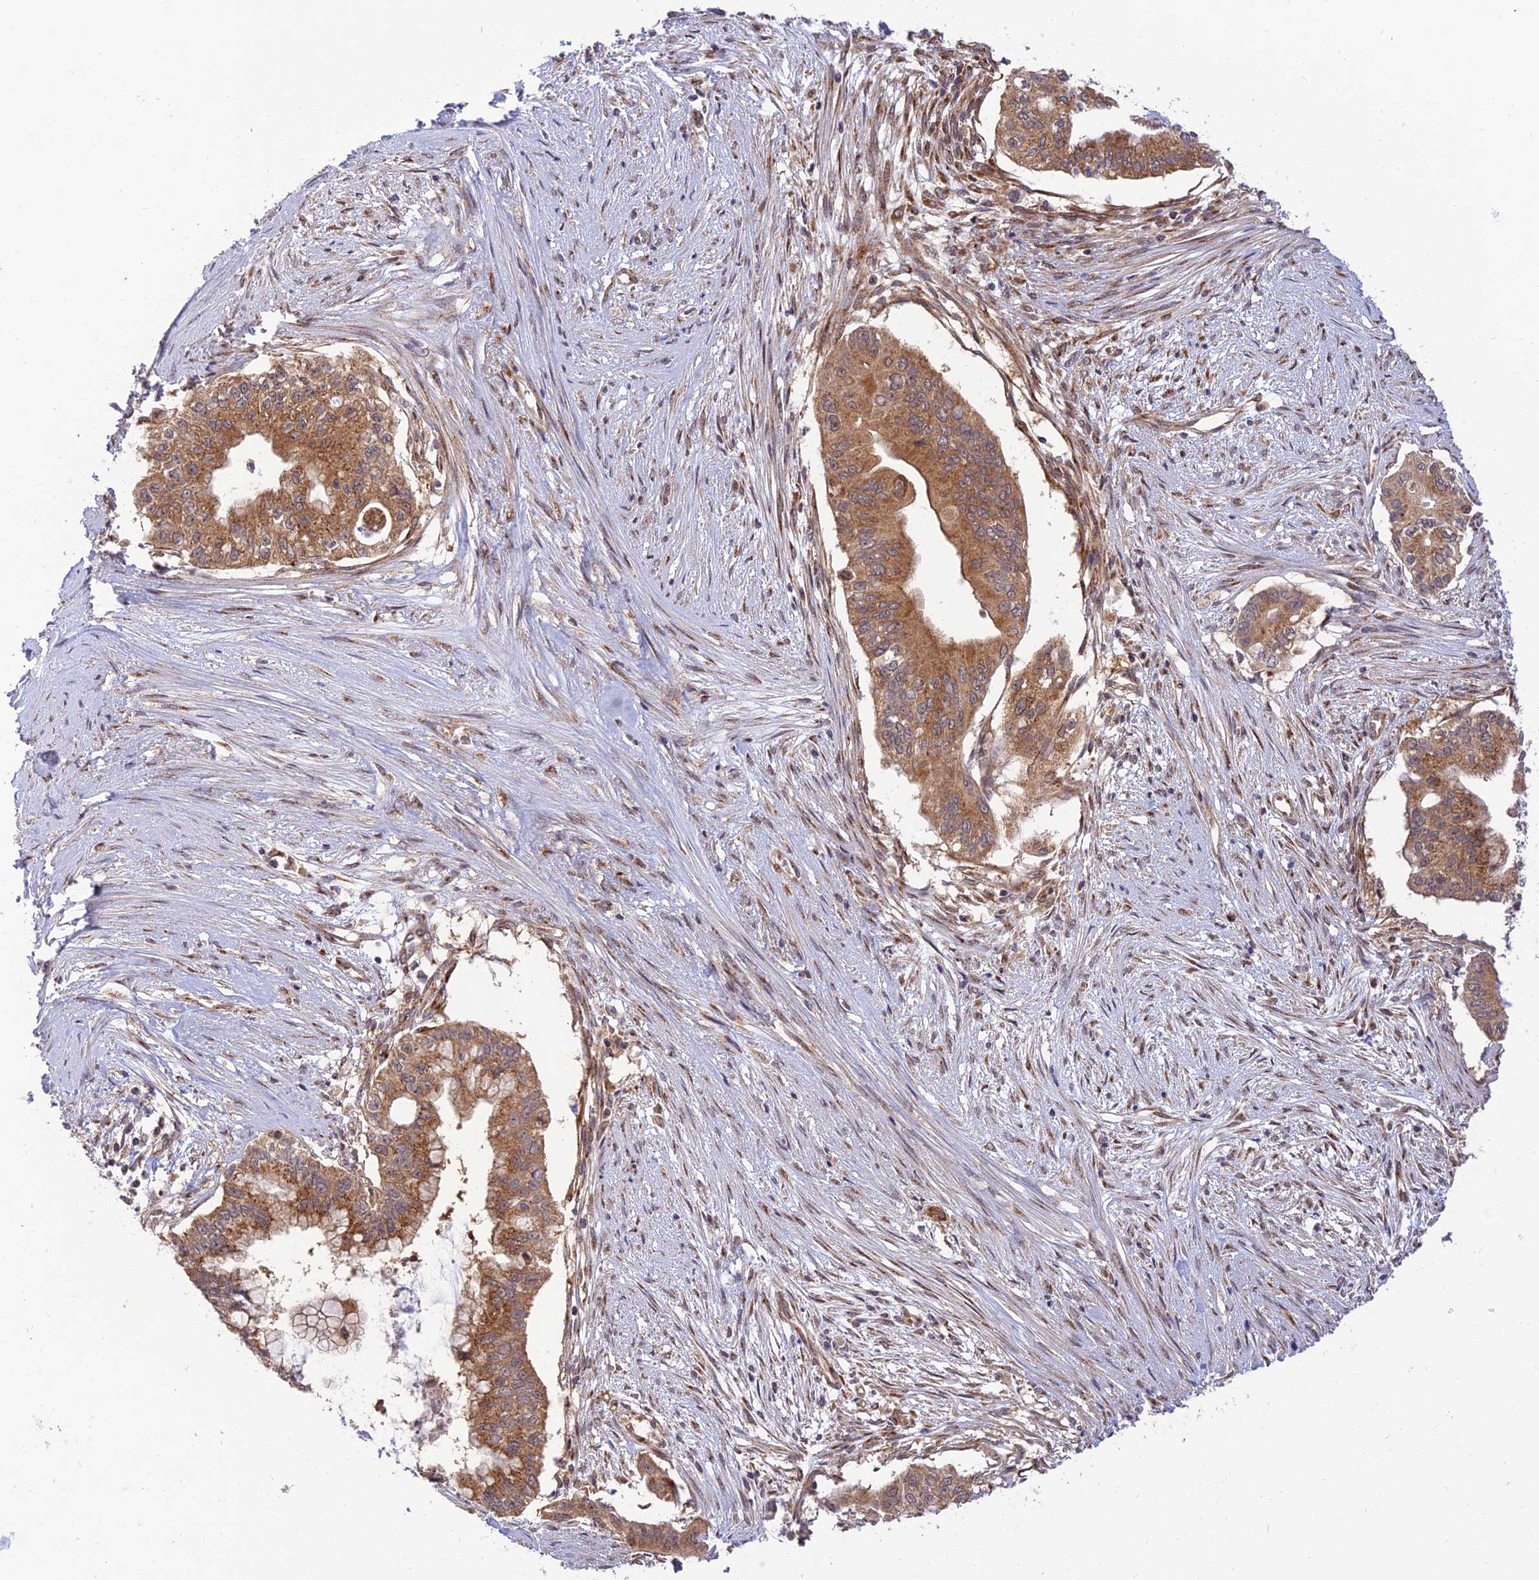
{"staining": {"intensity": "moderate", "quantity": ">75%", "location": "cytoplasmic/membranous"}, "tissue": "pancreatic cancer", "cell_type": "Tumor cells", "image_type": "cancer", "snomed": [{"axis": "morphology", "description": "Adenocarcinoma, NOS"}, {"axis": "topography", "description": "Pancreas"}], "caption": "Immunohistochemical staining of adenocarcinoma (pancreatic) displays medium levels of moderate cytoplasmic/membranous protein staining in approximately >75% of tumor cells. The staining is performed using DAB brown chromogen to label protein expression. The nuclei are counter-stained blue using hematoxylin.", "gene": "GOLGA3", "patient": {"sex": "male", "age": 46}}